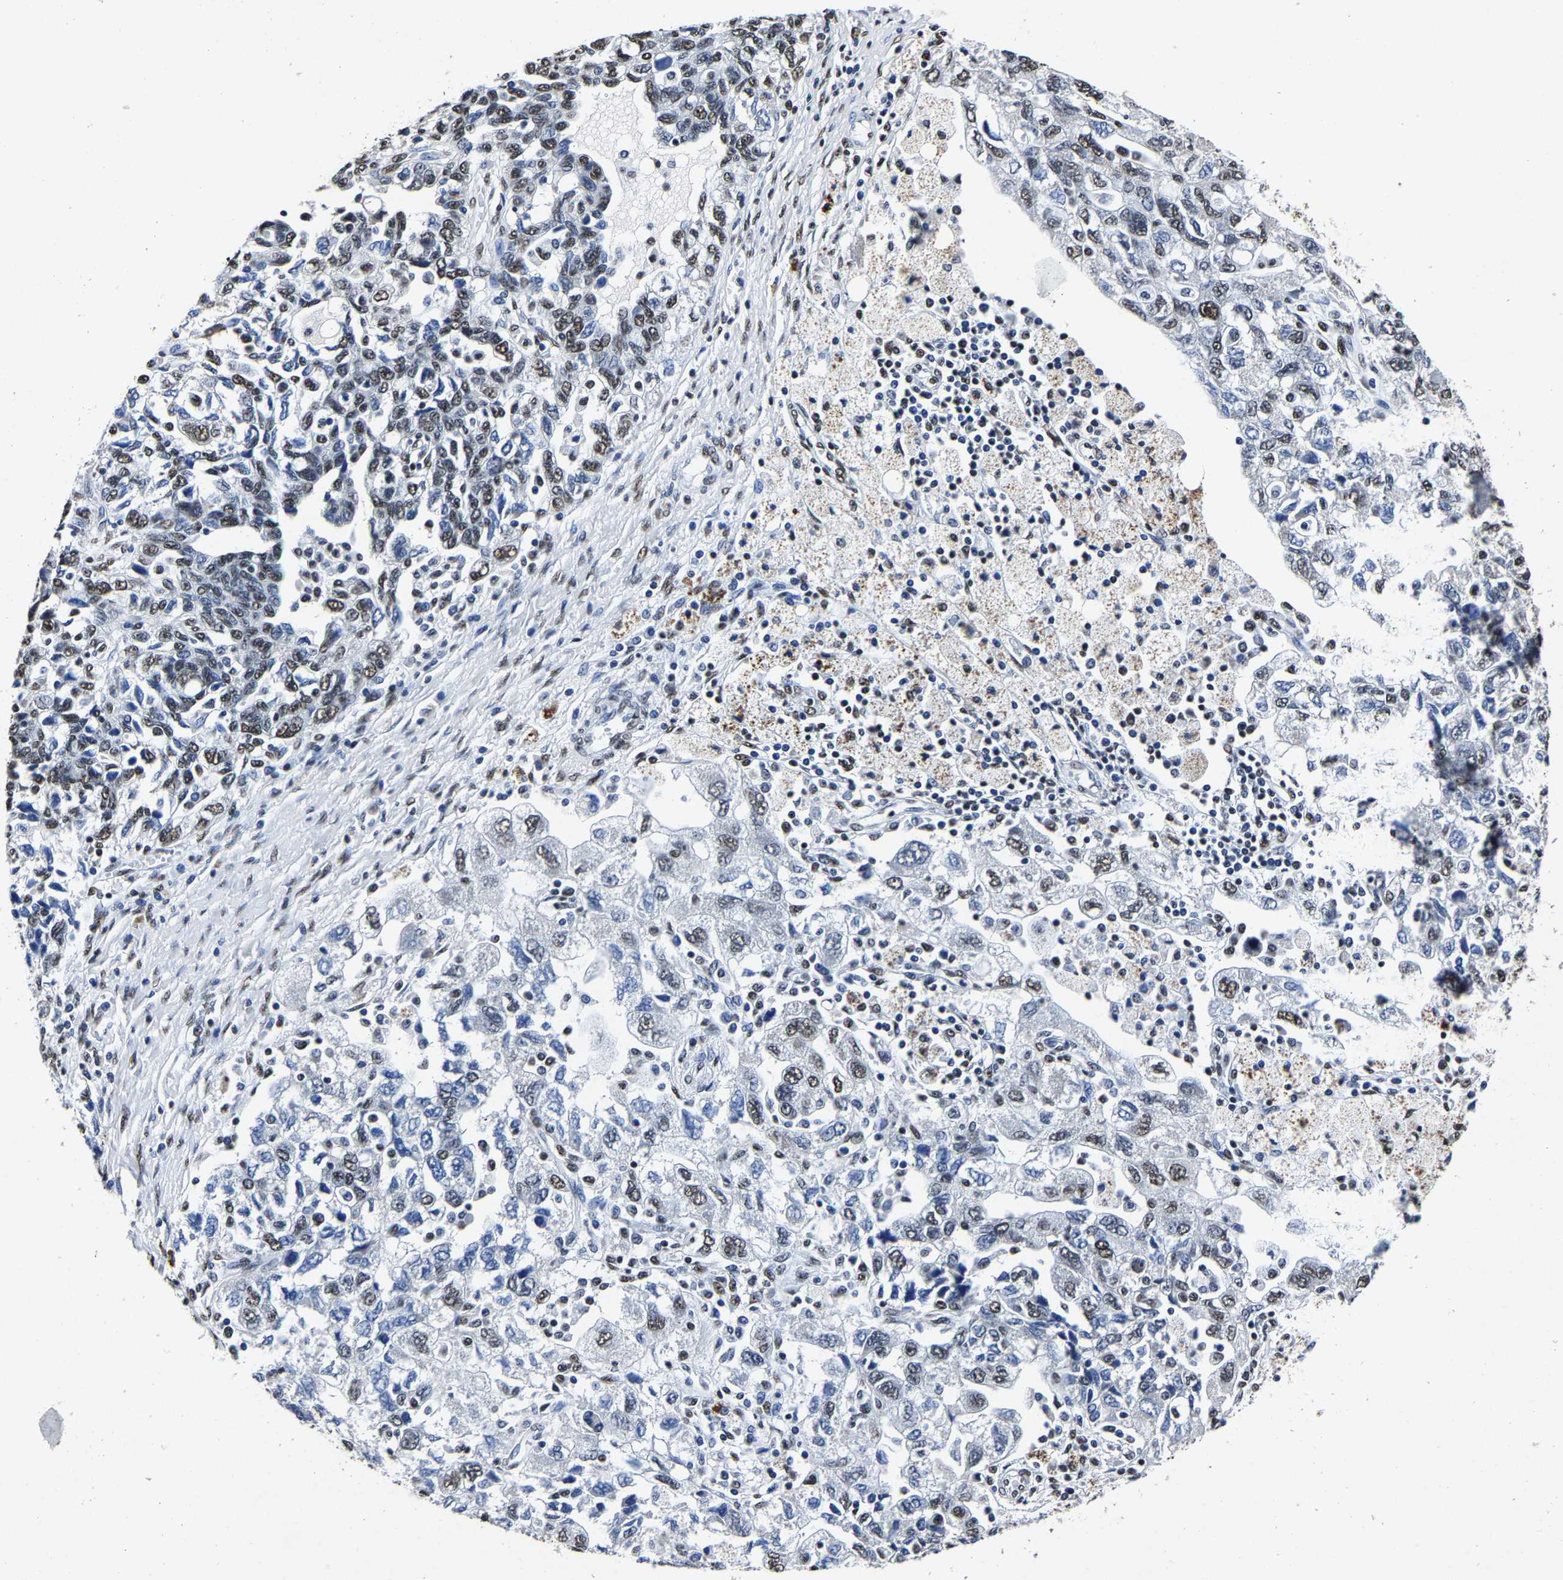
{"staining": {"intensity": "moderate", "quantity": "25%-75%", "location": "nuclear"}, "tissue": "ovarian cancer", "cell_type": "Tumor cells", "image_type": "cancer", "snomed": [{"axis": "morphology", "description": "Carcinoma, NOS"}, {"axis": "morphology", "description": "Cystadenocarcinoma, serous, NOS"}, {"axis": "topography", "description": "Ovary"}], "caption": "Protein staining displays moderate nuclear staining in about 25%-75% of tumor cells in ovarian cancer (carcinoma).", "gene": "RBM45", "patient": {"sex": "female", "age": 69}}